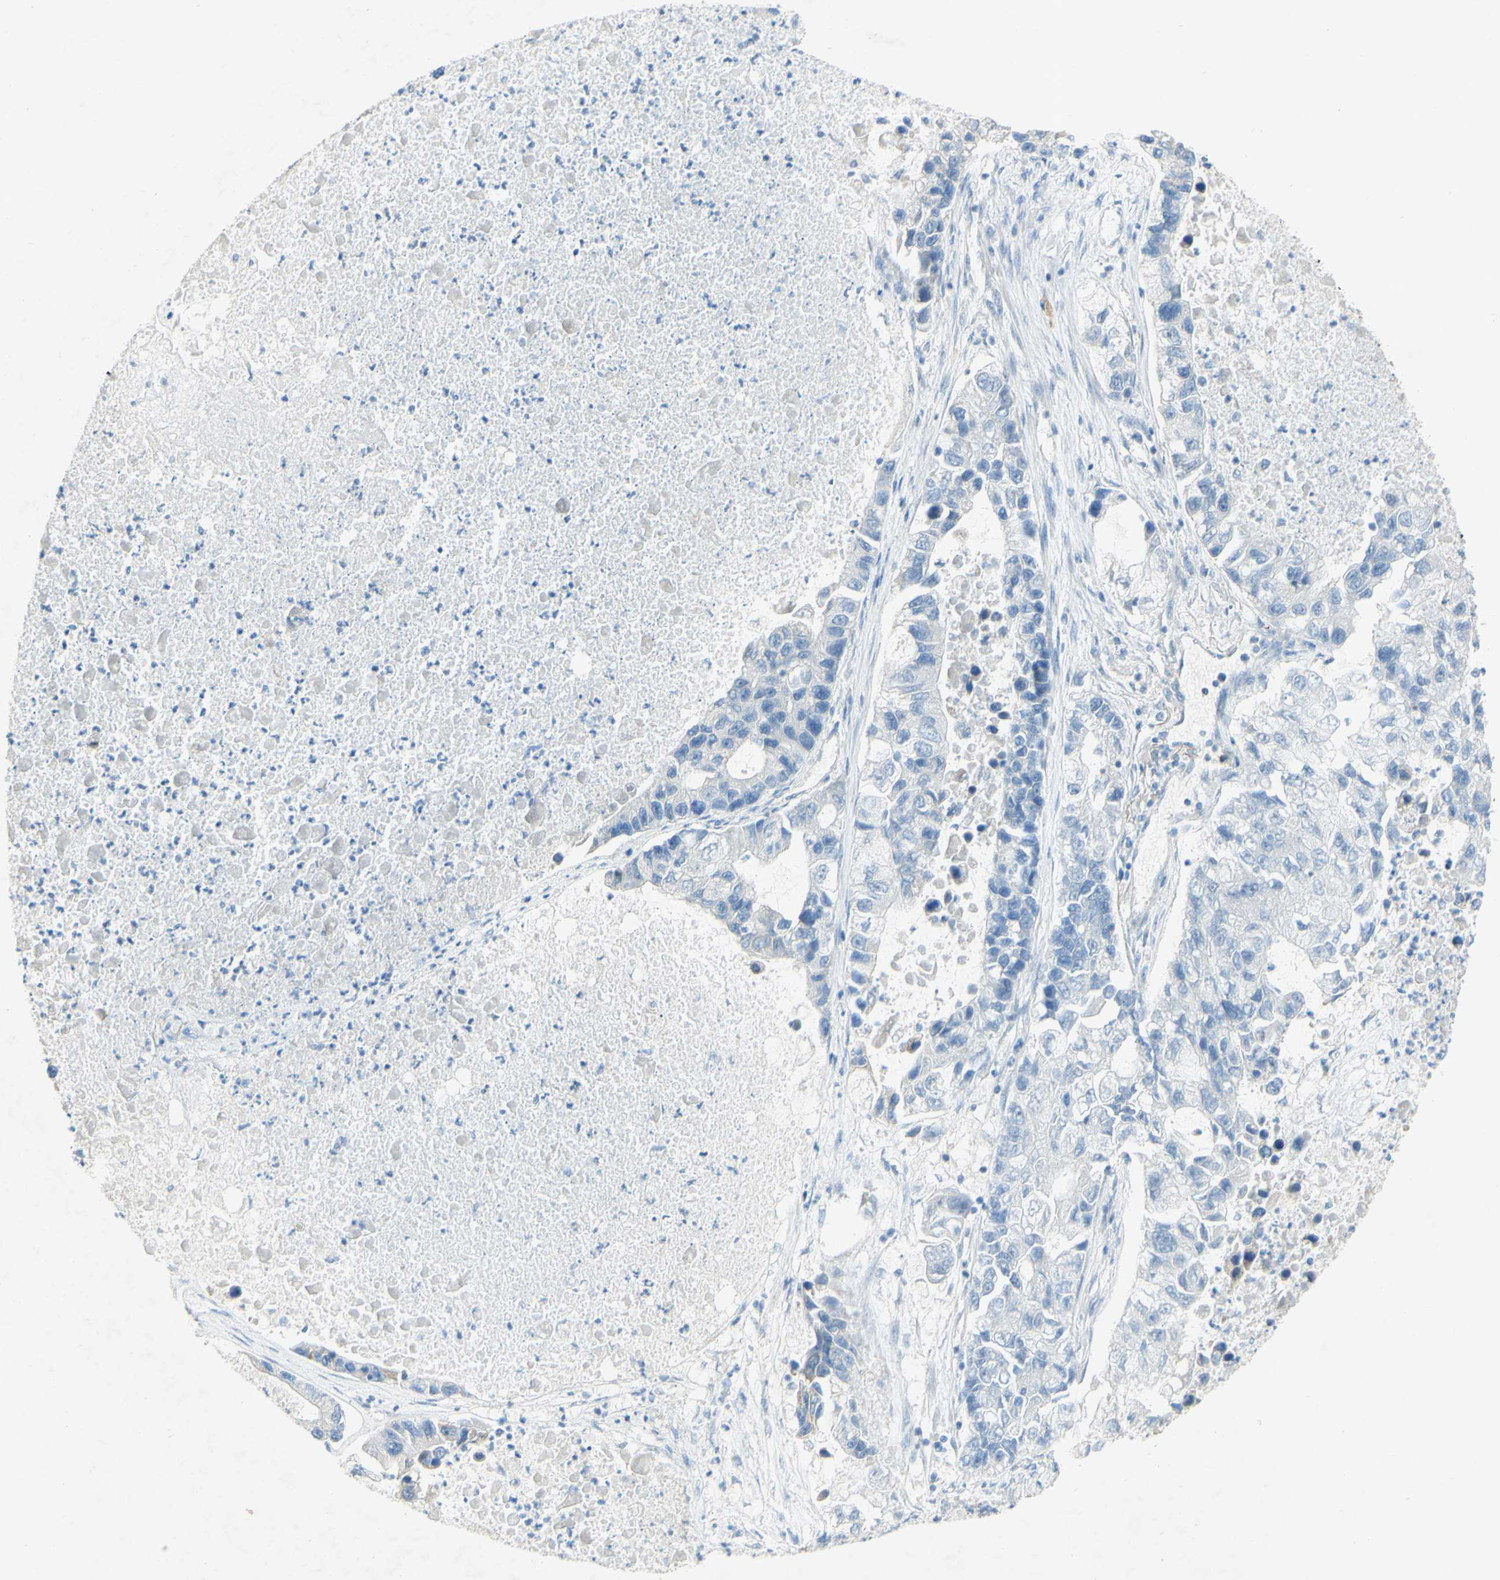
{"staining": {"intensity": "negative", "quantity": "none", "location": "none"}, "tissue": "lung cancer", "cell_type": "Tumor cells", "image_type": "cancer", "snomed": [{"axis": "morphology", "description": "Adenocarcinoma, NOS"}, {"axis": "topography", "description": "Lung"}], "caption": "Immunohistochemistry photomicrograph of human adenocarcinoma (lung) stained for a protein (brown), which exhibits no positivity in tumor cells.", "gene": "ACADL", "patient": {"sex": "female", "age": 51}}